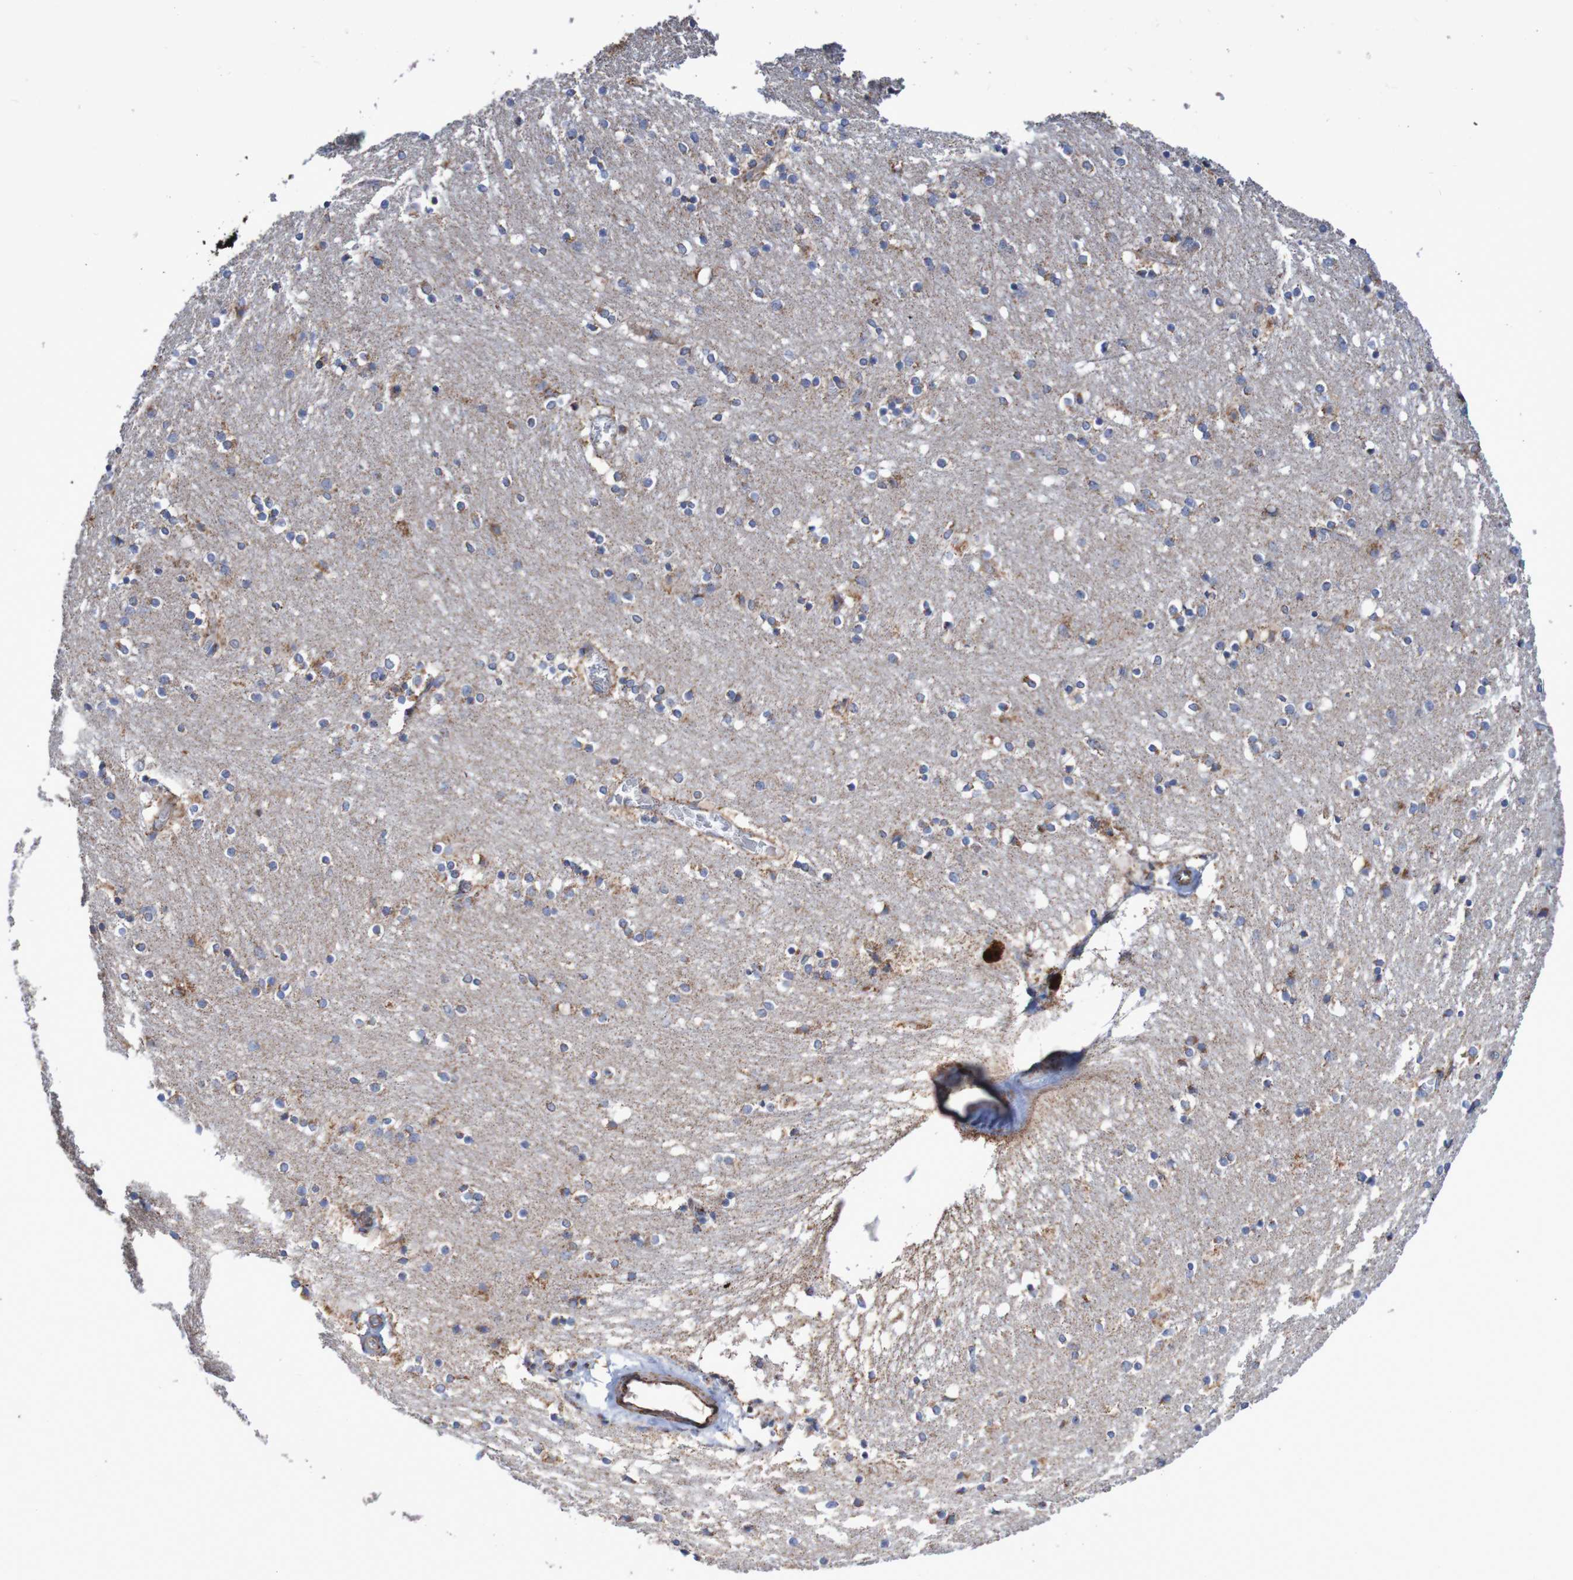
{"staining": {"intensity": "moderate", "quantity": "25%-75%", "location": "cytoplasmic/membranous"}, "tissue": "caudate", "cell_type": "Glial cells", "image_type": "normal", "snomed": [{"axis": "morphology", "description": "Normal tissue, NOS"}, {"axis": "topography", "description": "Lateral ventricle wall"}], "caption": "Immunohistochemistry (IHC) (DAB (3,3'-diaminobenzidine)) staining of normal human caudate exhibits moderate cytoplasmic/membranous protein staining in approximately 25%-75% of glial cells.", "gene": "MMEL1", "patient": {"sex": "female", "age": 54}}